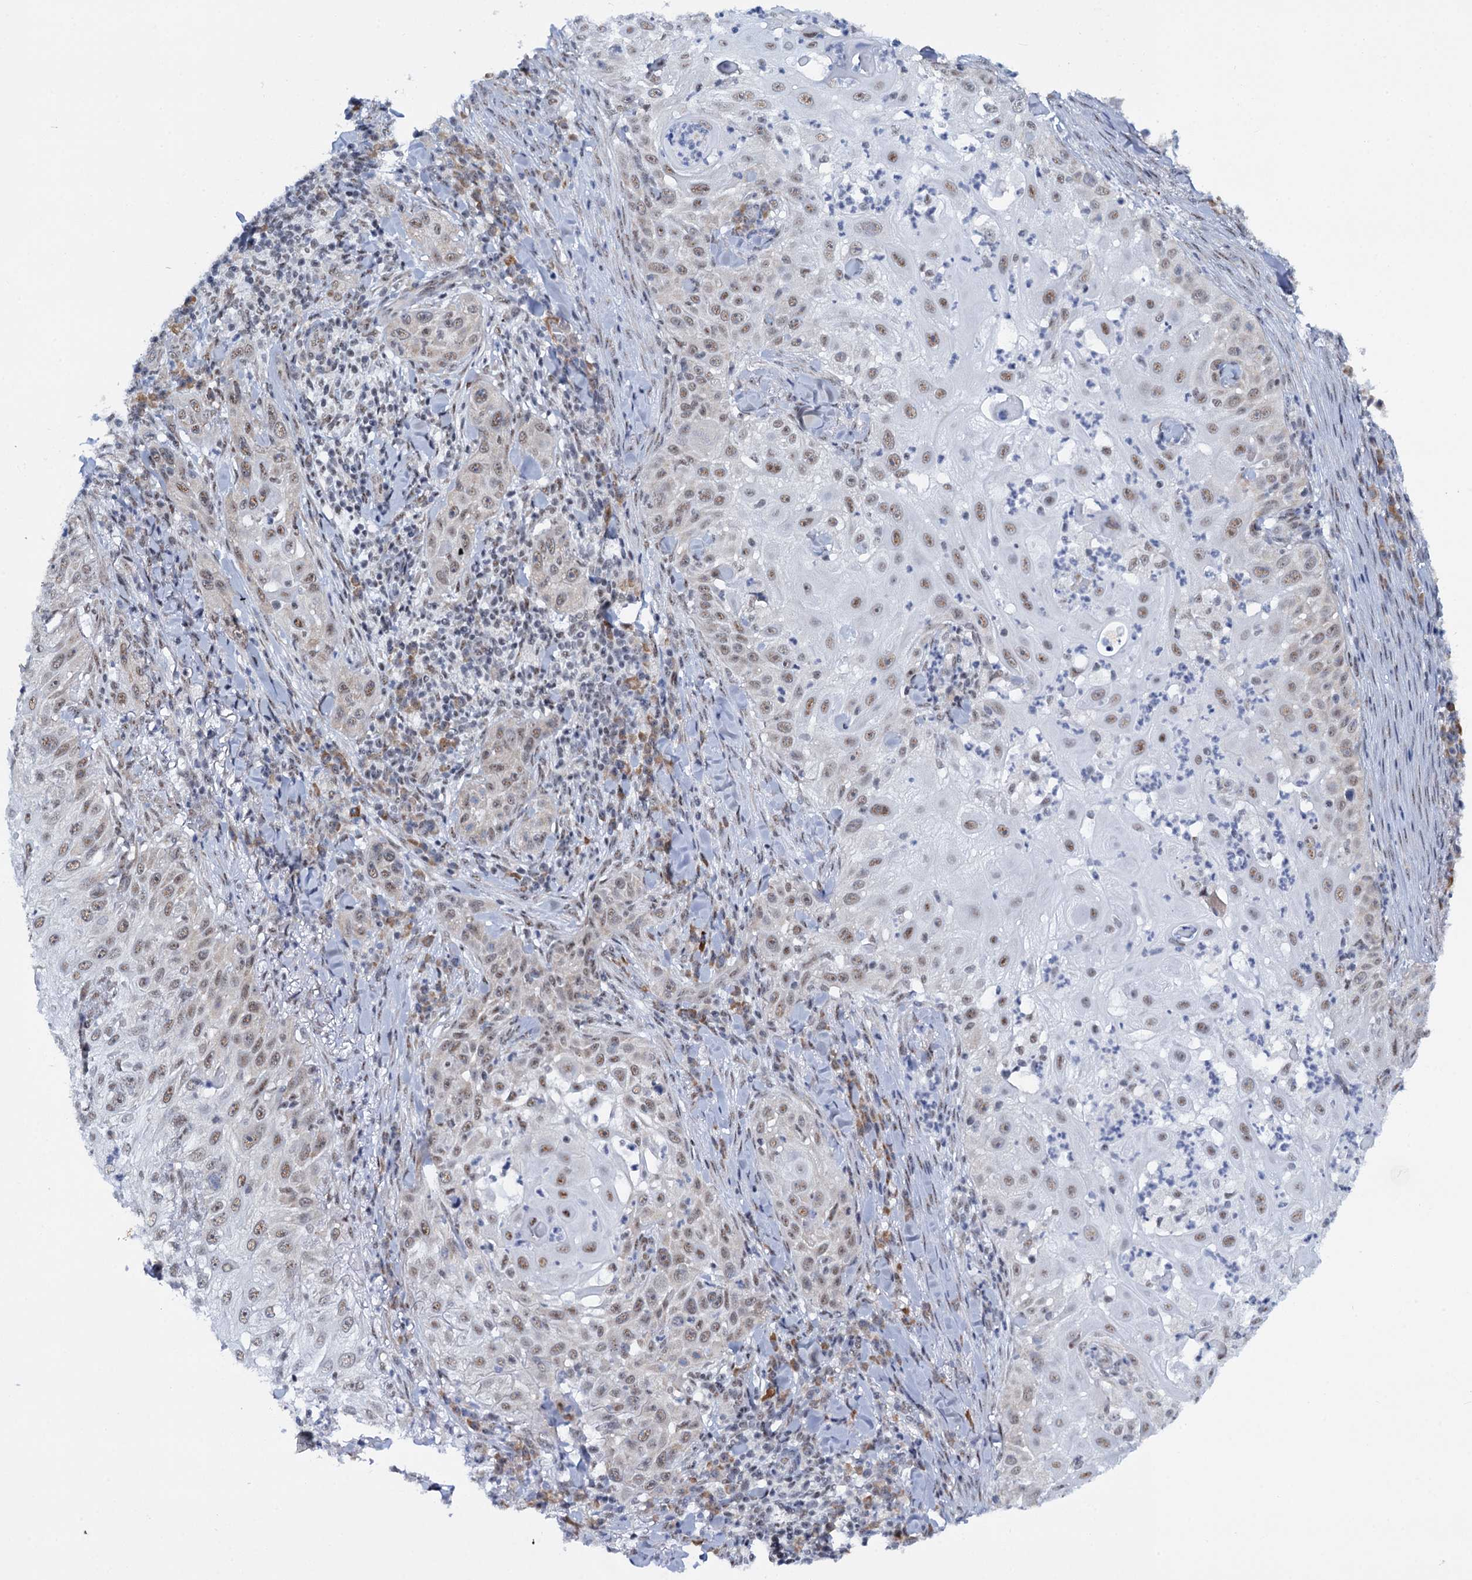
{"staining": {"intensity": "moderate", "quantity": ">75%", "location": "nuclear"}, "tissue": "skin cancer", "cell_type": "Tumor cells", "image_type": "cancer", "snomed": [{"axis": "morphology", "description": "Squamous cell carcinoma, NOS"}, {"axis": "topography", "description": "Skin"}], "caption": "Tumor cells display medium levels of moderate nuclear staining in about >75% of cells in human skin cancer (squamous cell carcinoma). The staining was performed using DAB (3,3'-diaminobenzidine) to visualize the protein expression in brown, while the nuclei were stained in blue with hematoxylin (Magnification: 20x).", "gene": "SREK1", "patient": {"sex": "female", "age": 44}}